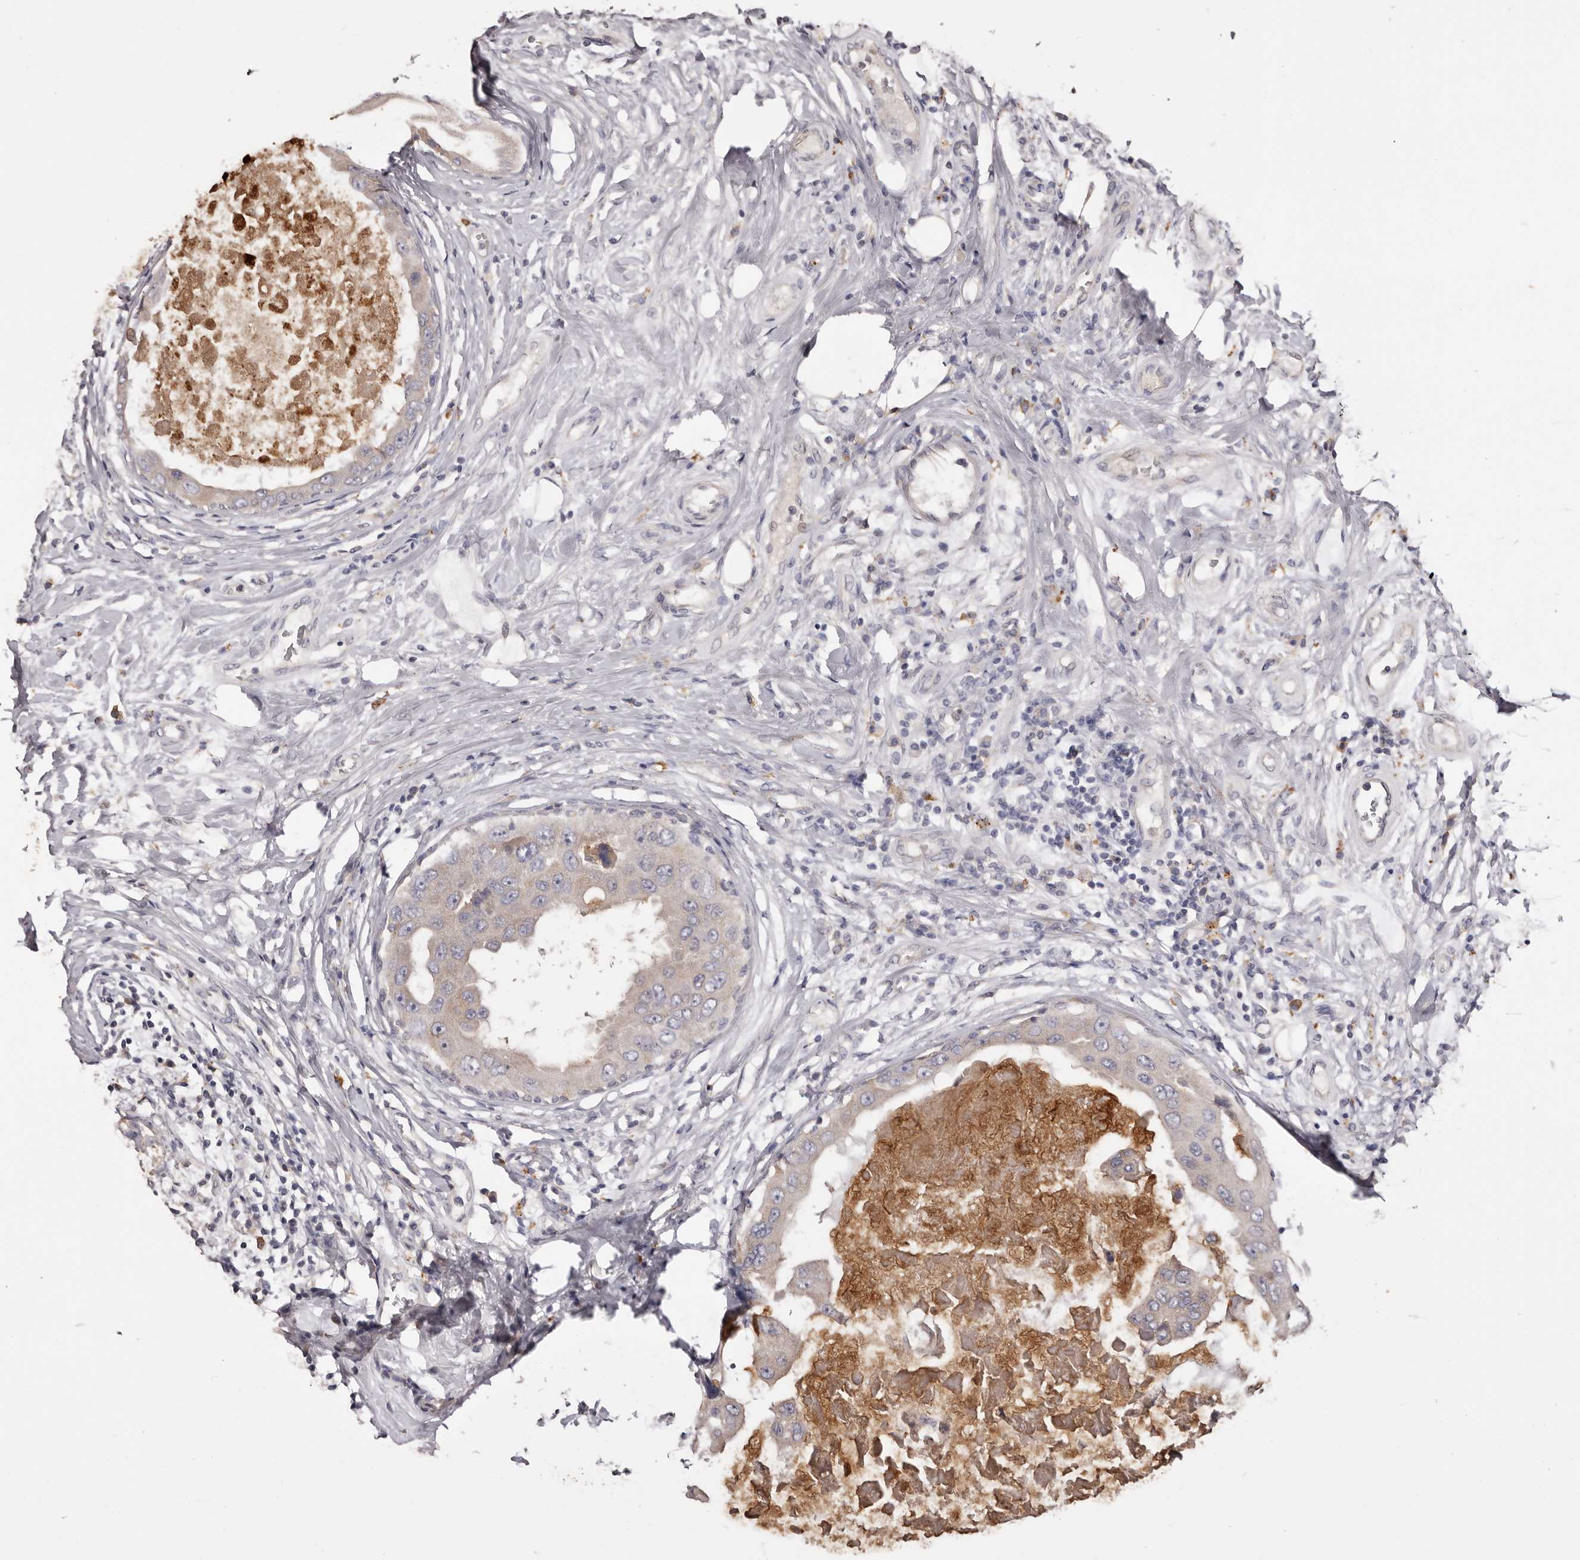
{"staining": {"intensity": "negative", "quantity": "none", "location": "none"}, "tissue": "breast cancer", "cell_type": "Tumor cells", "image_type": "cancer", "snomed": [{"axis": "morphology", "description": "Duct carcinoma"}, {"axis": "topography", "description": "Breast"}], "caption": "The image shows no staining of tumor cells in breast invasive ductal carcinoma.", "gene": "ETNK1", "patient": {"sex": "female", "age": 27}}